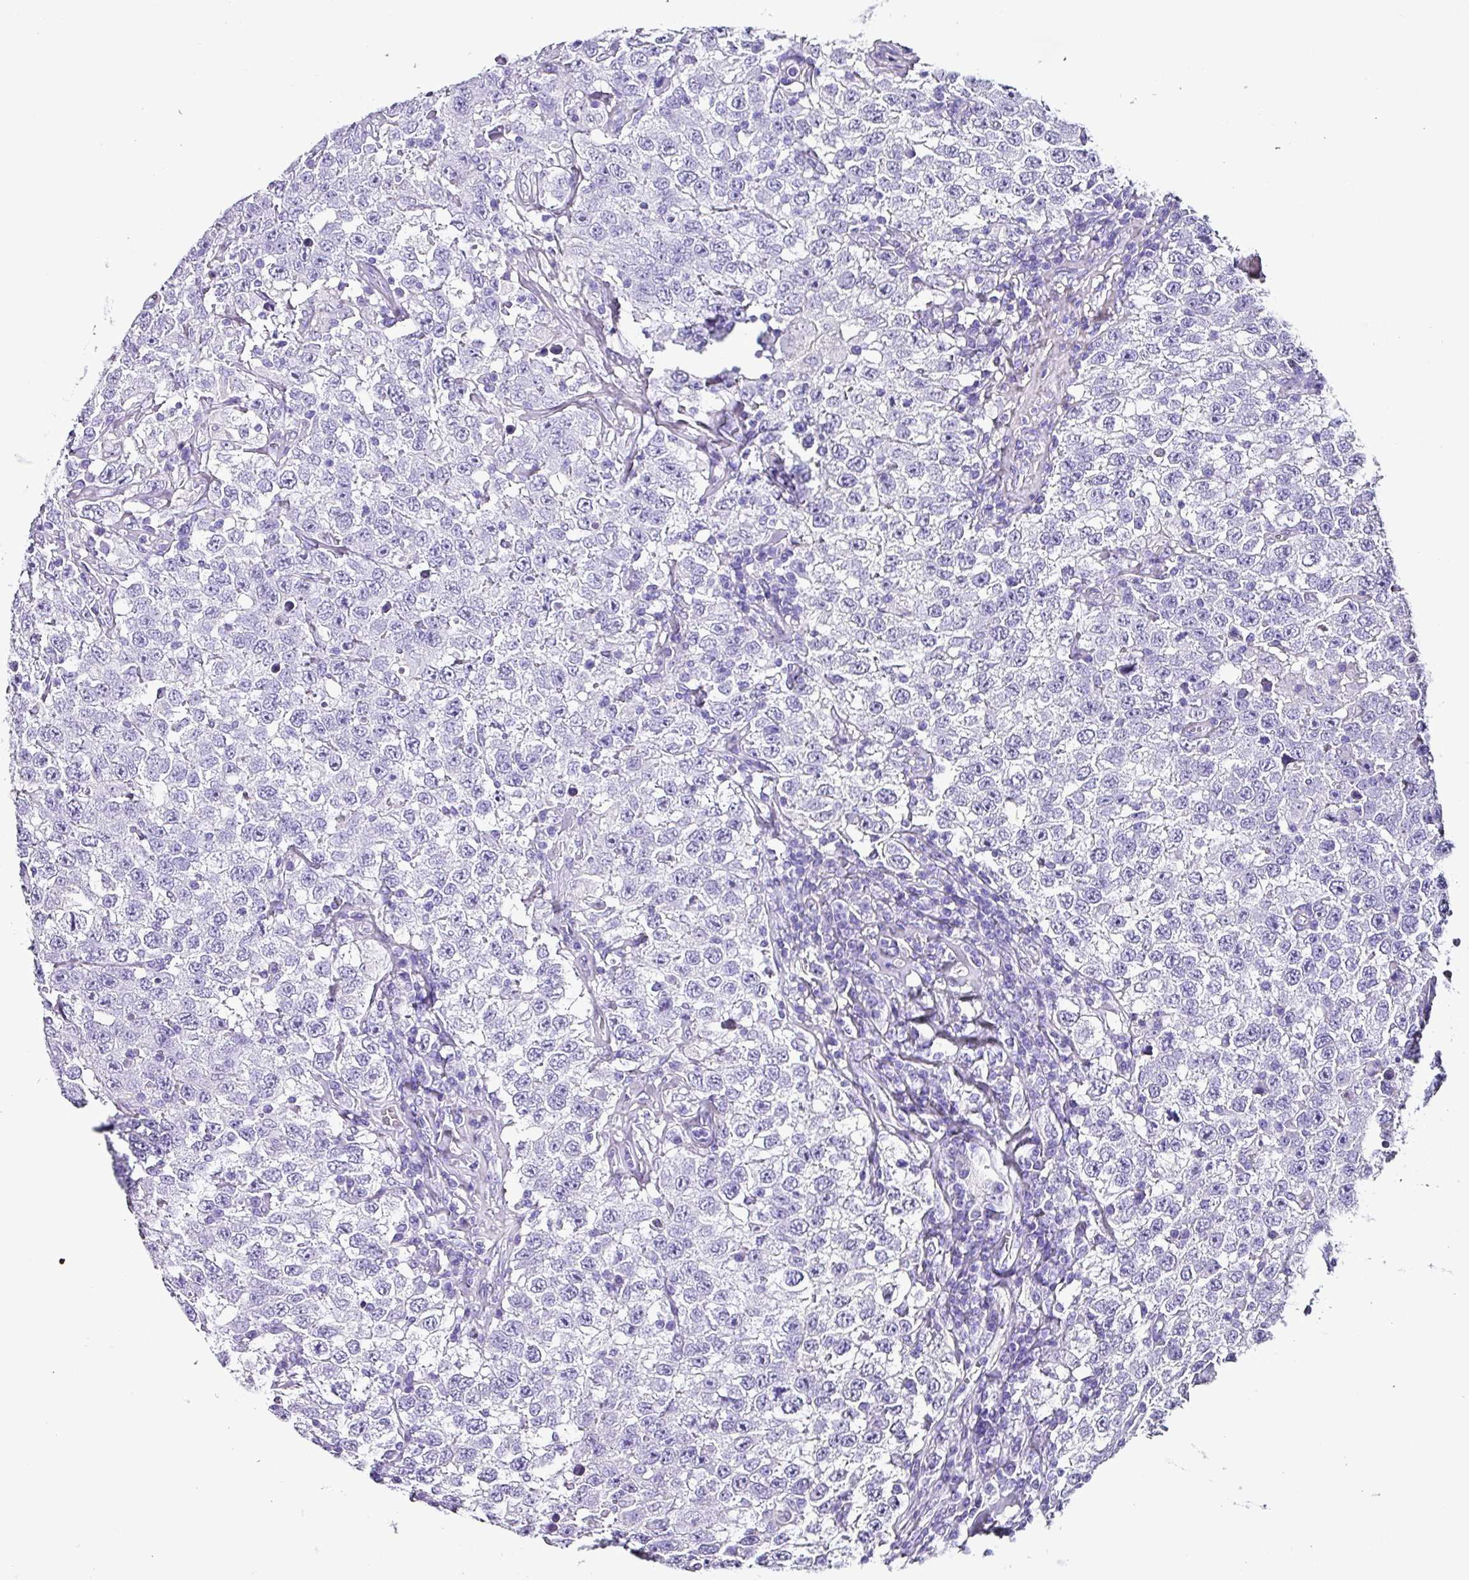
{"staining": {"intensity": "negative", "quantity": "none", "location": "none"}, "tissue": "testis cancer", "cell_type": "Tumor cells", "image_type": "cancer", "snomed": [{"axis": "morphology", "description": "Seminoma, NOS"}, {"axis": "topography", "description": "Testis"}], "caption": "This micrograph is of seminoma (testis) stained with immunohistochemistry (IHC) to label a protein in brown with the nuclei are counter-stained blue. There is no expression in tumor cells.", "gene": "KRT6C", "patient": {"sex": "male", "age": 41}}